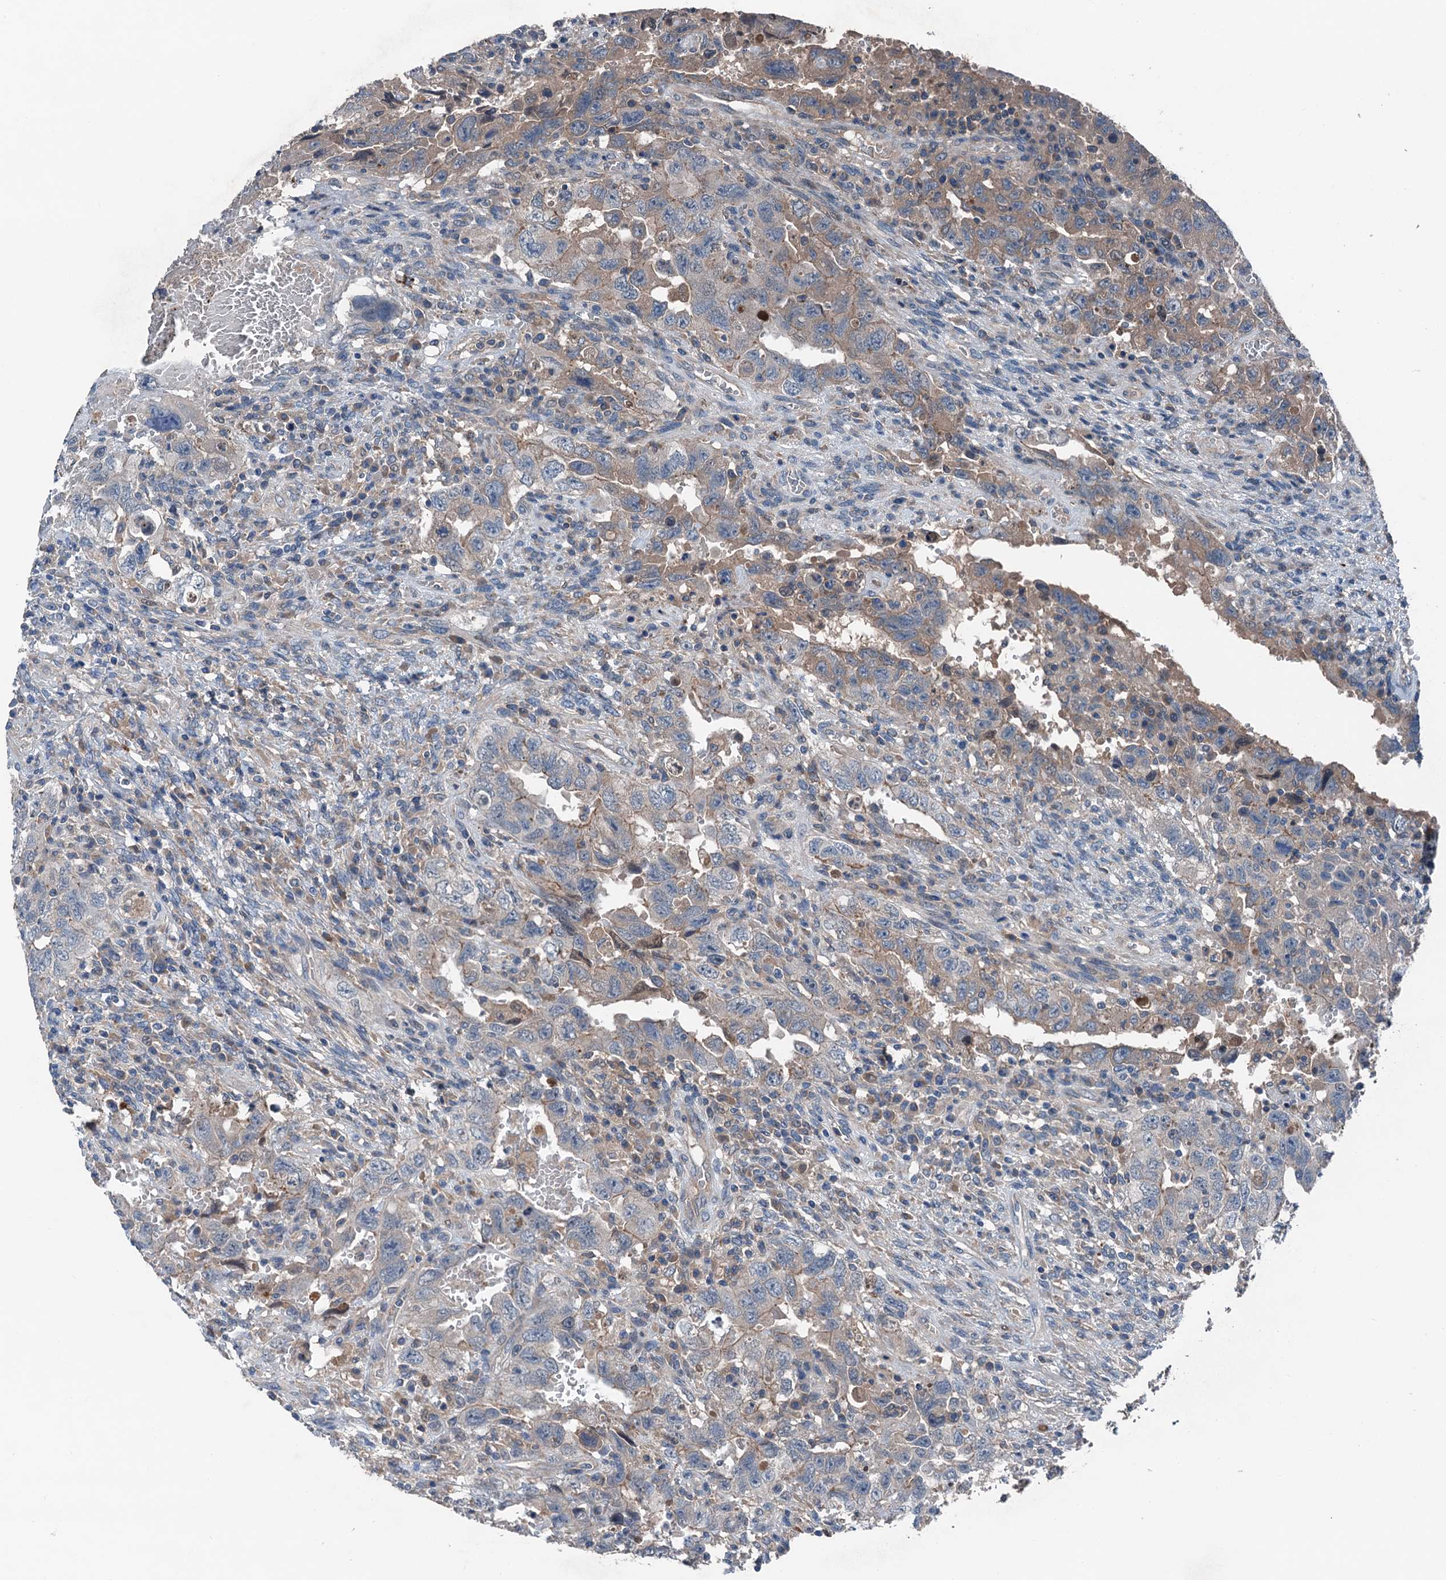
{"staining": {"intensity": "moderate", "quantity": "25%-75%", "location": "cytoplasmic/membranous"}, "tissue": "testis cancer", "cell_type": "Tumor cells", "image_type": "cancer", "snomed": [{"axis": "morphology", "description": "Carcinoma, Embryonal, NOS"}, {"axis": "topography", "description": "Testis"}], "caption": "Embryonal carcinoma (testis) tissue displays moderate cytoplasmic/membranous positivity in approximately 25%-75% of tumor cells, visualized by immunohistochemistry.", "gene": "SLC2A10", "patient": {"sex": "male", "age": 26}}